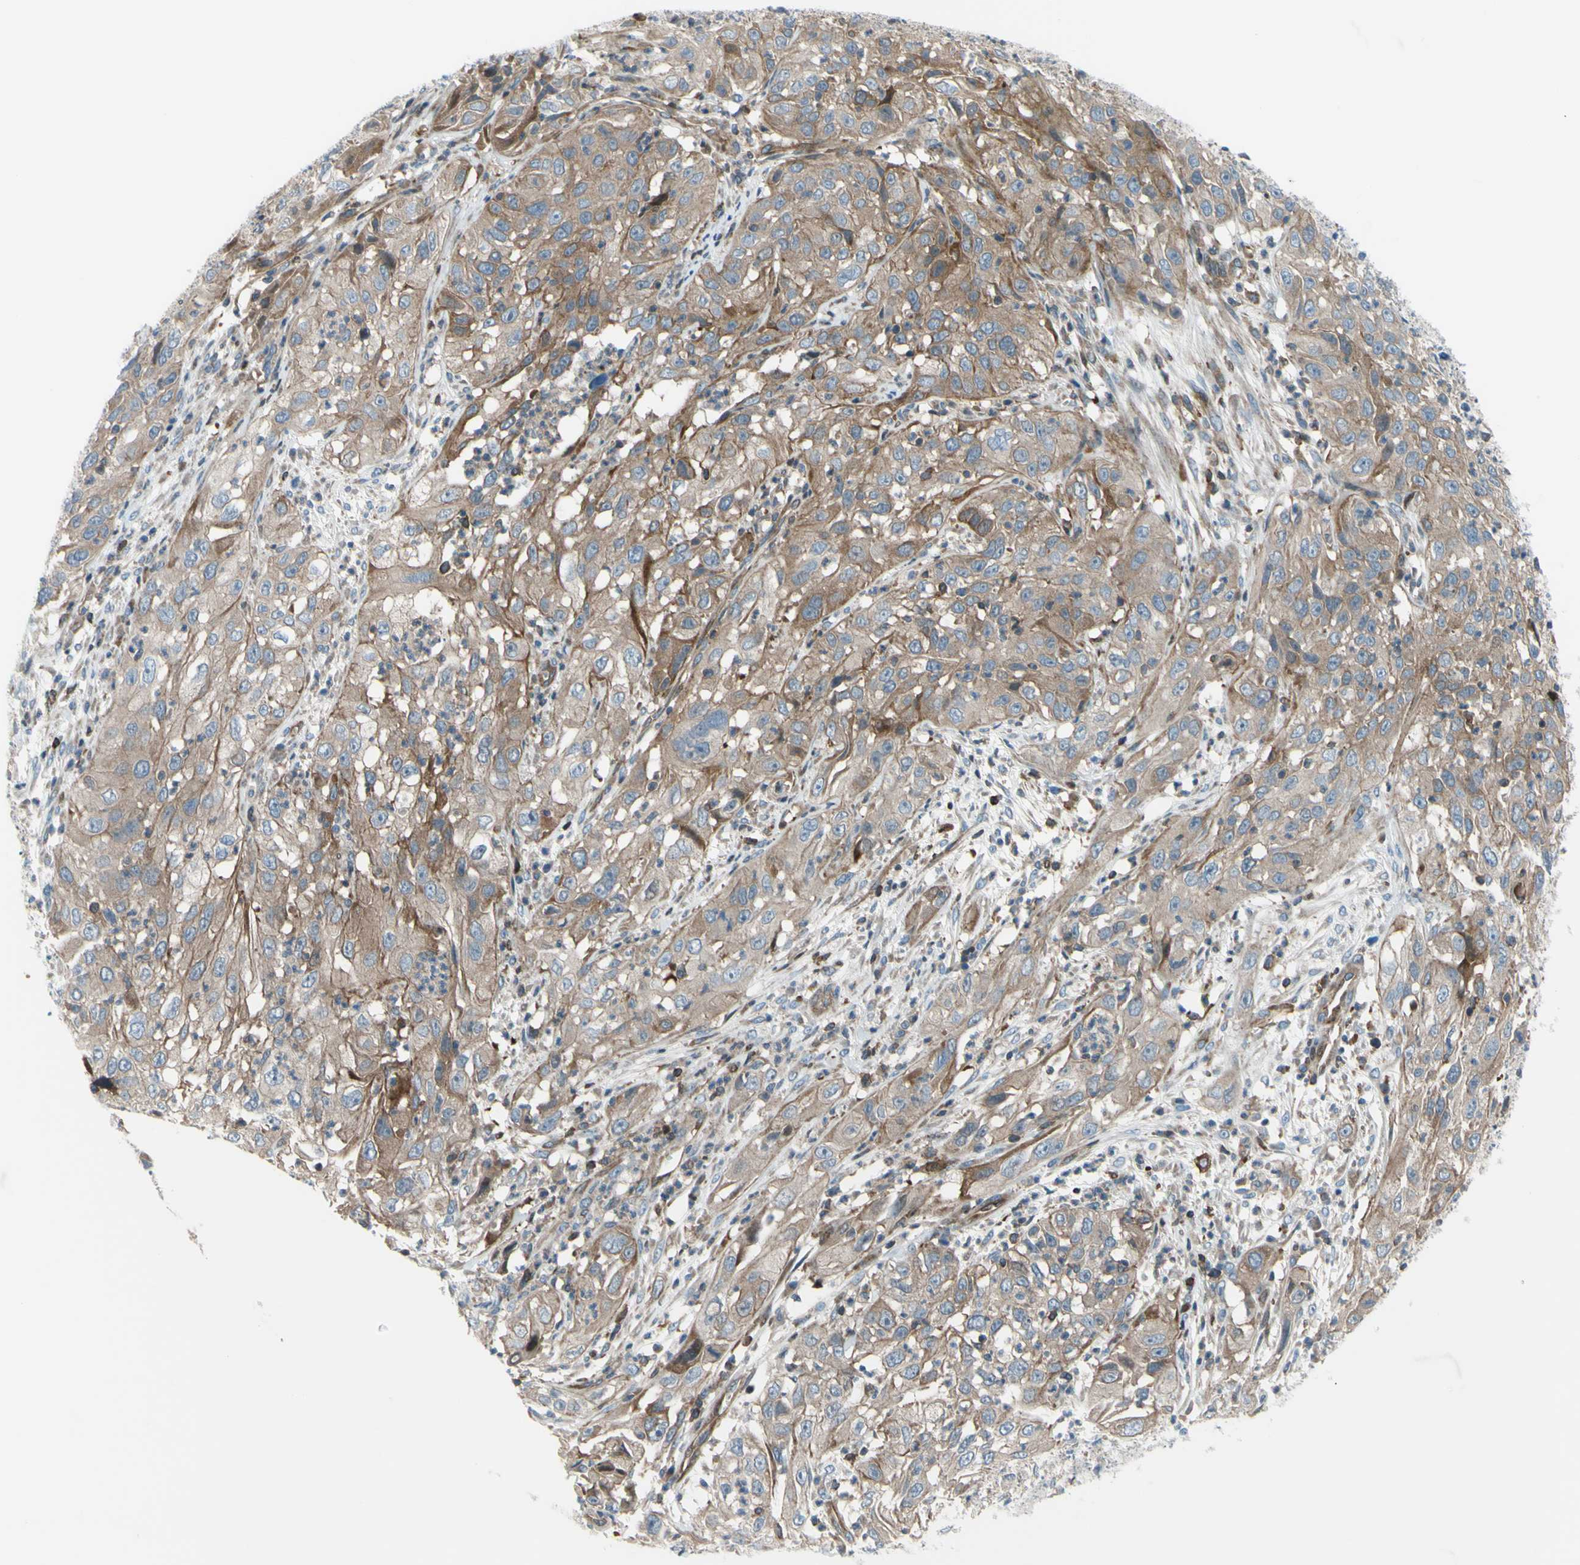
{"staining": {"intensity": "moderate", "quantity": ">75%", "location": "cytoplasmic/membranous"}, "tissue": "cervical cancer", "cell_type": "Tumor cells", "image_type": "cancer", "snomed": [{"axis": "morphology", "description": "Squamous cell carcinoma, NOS"}, {"axis": "topography", "description": "Cervix"}], "caption": "Cervical cancer (squamous cell carcinoma) stained with a brown dye exhibits moderate cytoplasmic/membranous positive expression in about >75% of tumor cells.", "gene": "PAK2", "patient": {"sex": "female", "age": 32}}